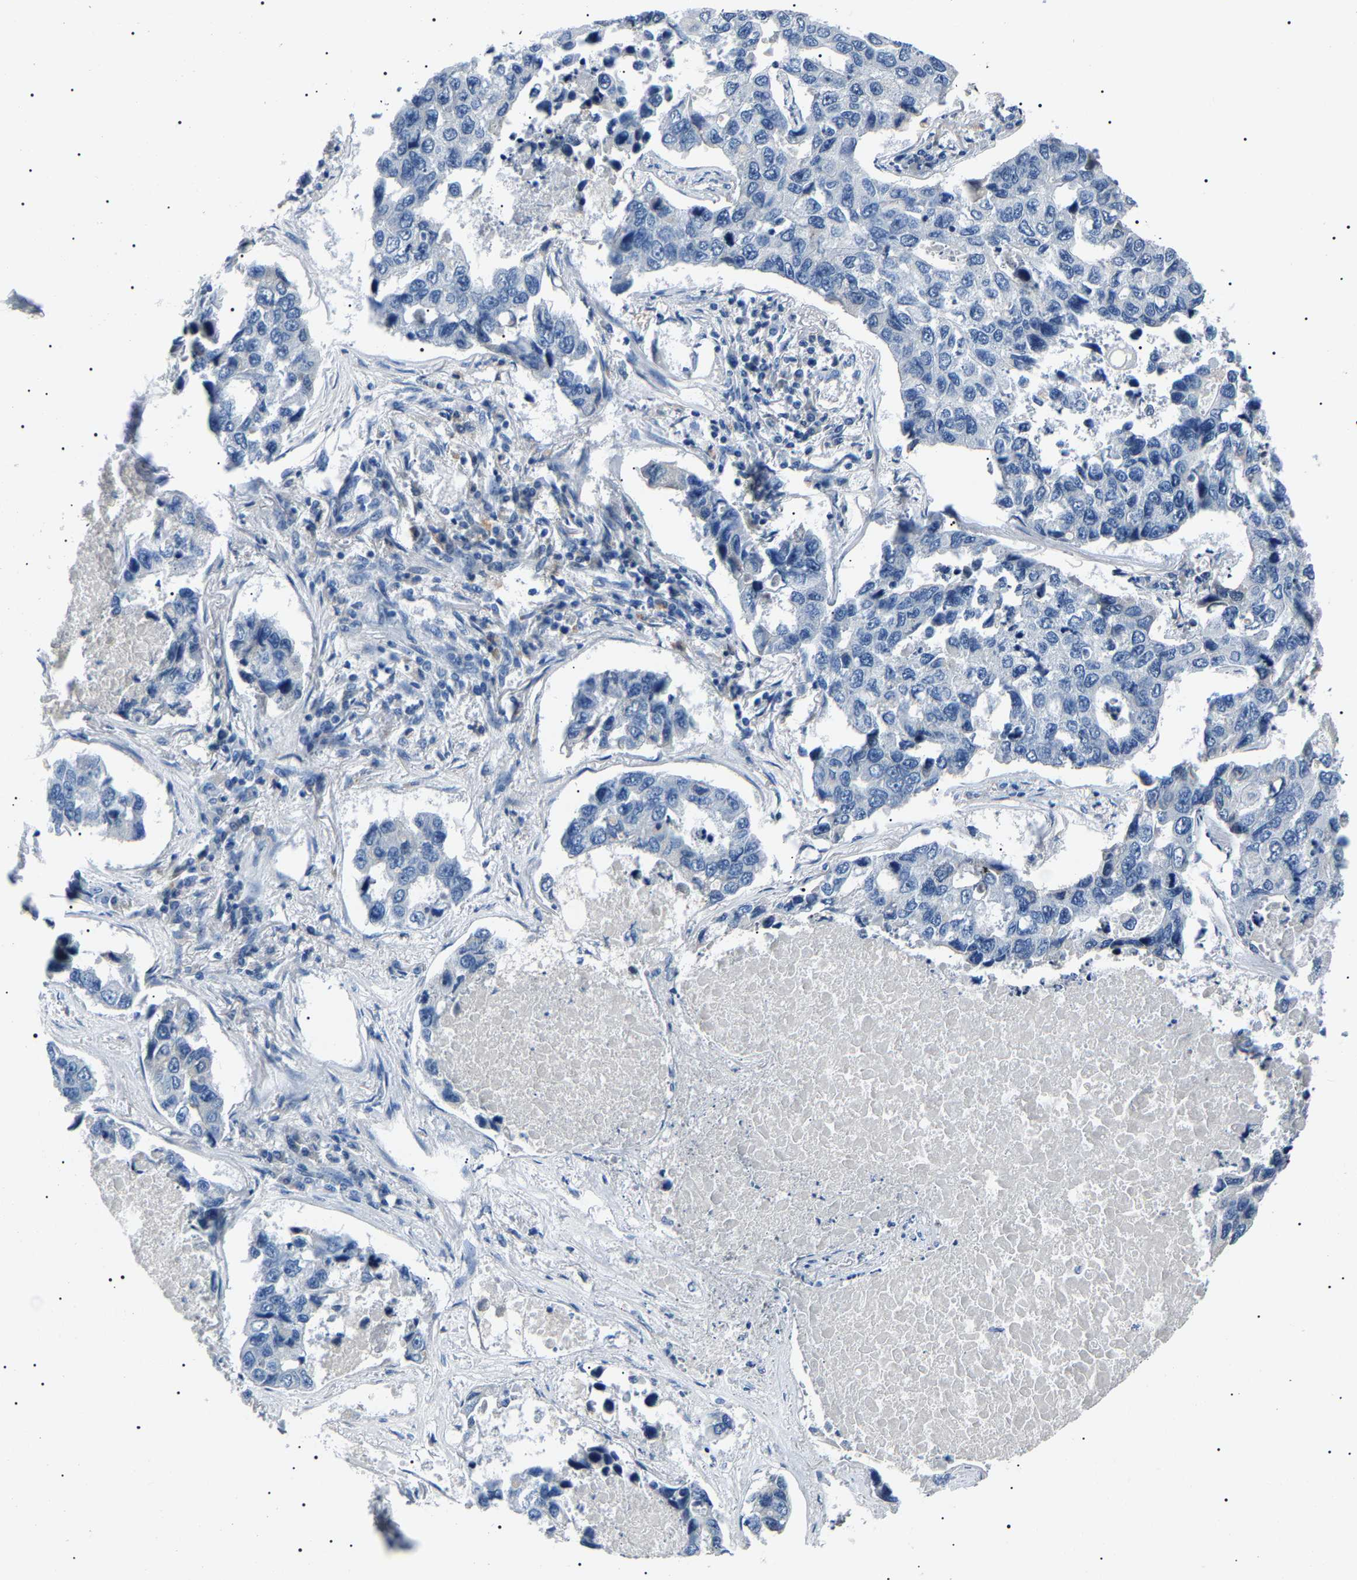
{"staining": {"intensity": "negative", "quantity": "none", "location": "none"}, "tissue": "lung cancer", "cell_type": "Tumor cells", "image_type": "cancer", "snomed": [{"axis": "morphology", "description": "Adenocarcinoma, NOS"}, {"axis": "topography", "description": "Lung"}], "caption": "Immunohistochemistry (IHC) image of lung adenocarcinoma stained for a protein (brown), which displays no staining in tumor cells.", "gene": "KLK15", "patient": {"sex": "male", "age": 64}}